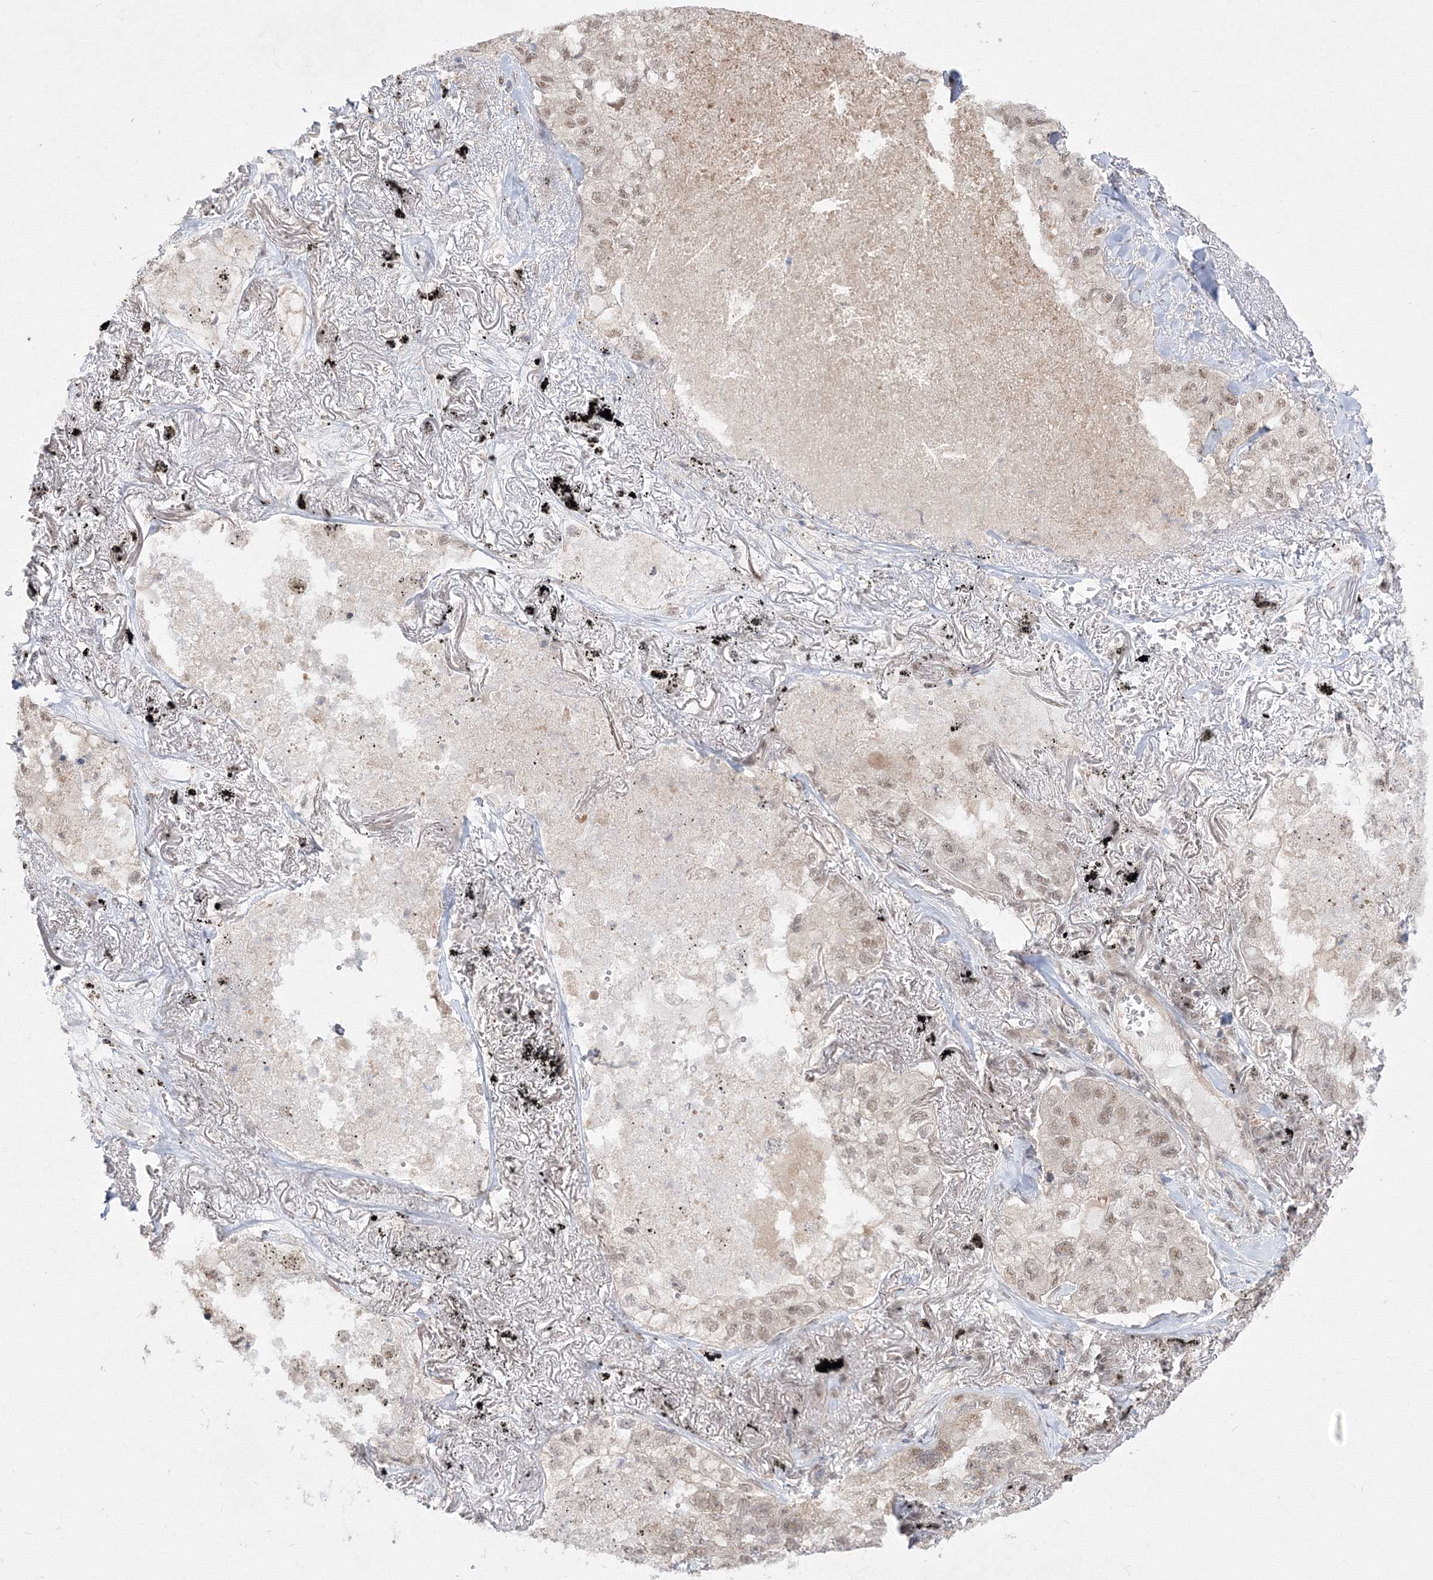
{"staining": {"intensity": "weak", "quantity": "25%-75%", "location": "nuclear"}, "tissue": "lung cancer", "cell_type": "Tumor cells", "image_type": "cancer", "snomed": [{"axis": "morphology", "description": "Adenocarcinoma, NOS"}, {"axis": "topography", "description": "Lung"}], "caption": "Human lung adenocarcinoma stained with a brown dye shows weak nuclear positive positivity in approximately 25%-75% of tumor cells.", "gene": "COPS4", "patient": {"sex": "male", "age": 65}}